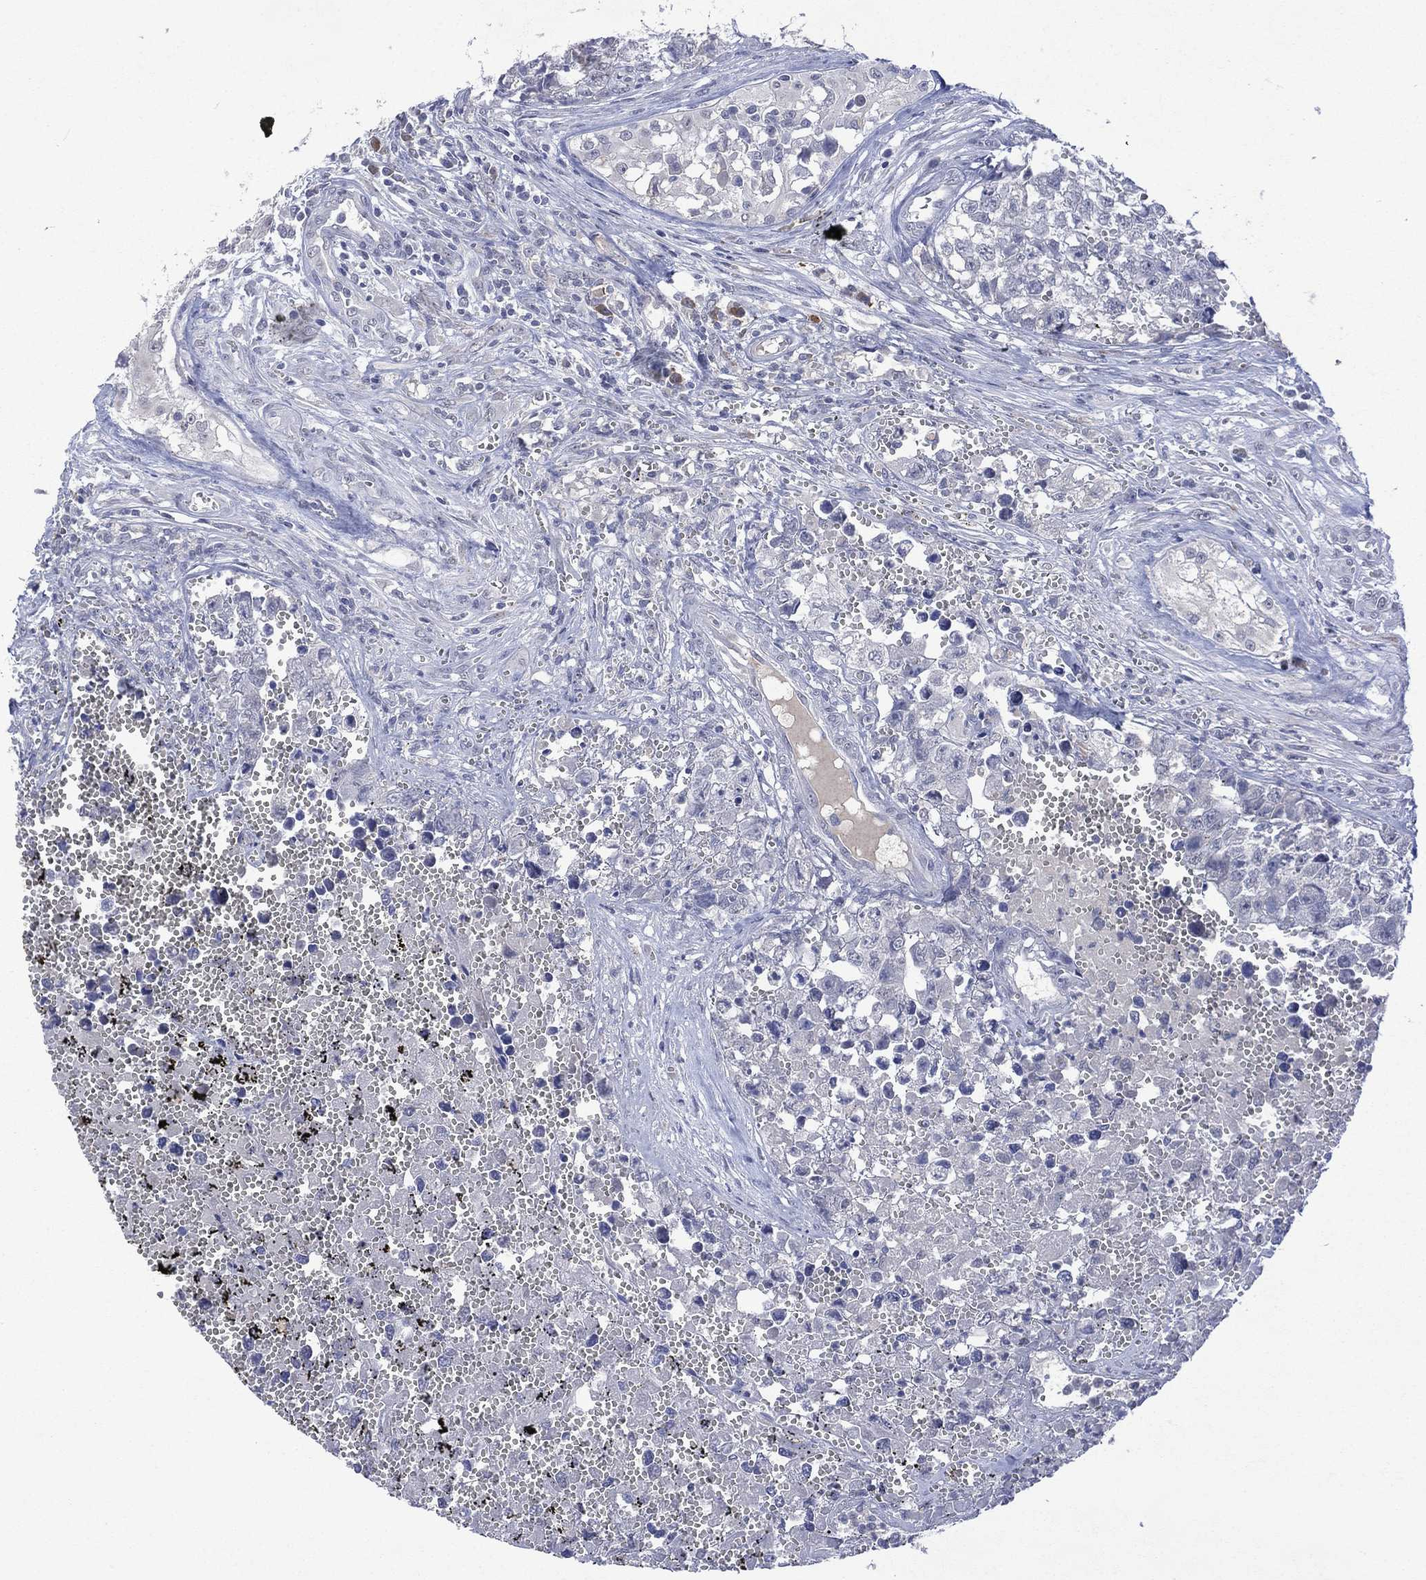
{"staining": {"intensity": "negative", "quantity": "none", "location": "none"}, "tissue": "testis cancer", "cell_type": "Tumor cells", "image_type": "cancer", "snomed": [{"axis": "morphology", "description": "Seminoma, NOS"}, {"axis": "morphology", "description": "Carcinoma, Embryonal, NOS"}, {"axis": "topography", "description": "Testis"}], "caption": "Tumor cells show no significant protein expression in testis cancer (embryonal carcinoma).", "gene": "ASB10", "patient": {"sex": "male", "age": 22}}